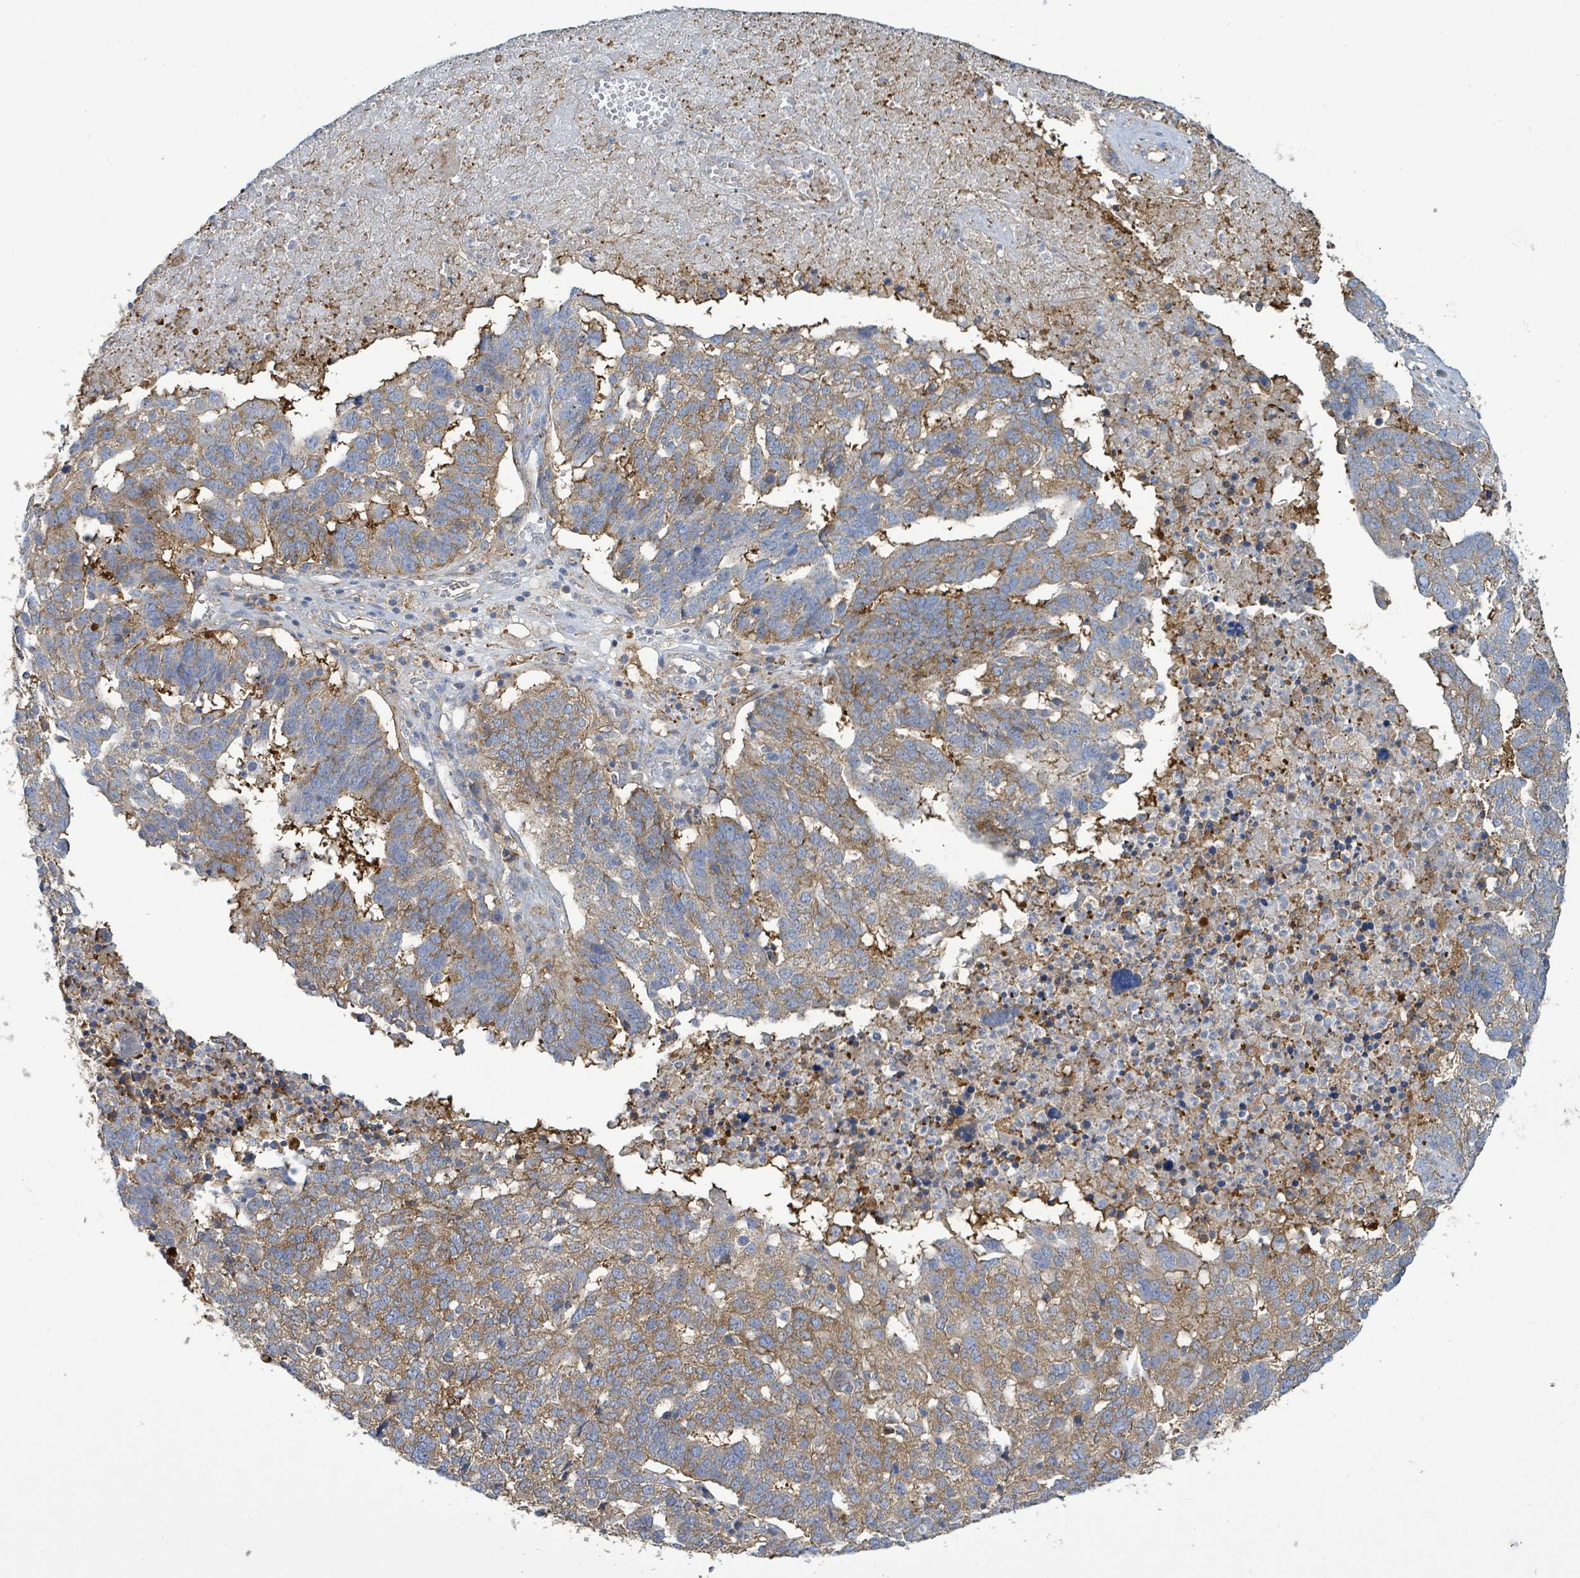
{"staining": {"intensity": "moderate", "quantity": ">75%", "location": "cytoplasmic/membranous"}, "tissue": "ovarian cancer", "cell_type": "Tumor cells", "image_type": "cancer", "snomed": [{"axis": "morphology", "description": "Cystadenocarcinoma, serous, NOS"}, {"axis": "topography", "description": "Ovary"}], "caption": "High-power microscopy captured an IHC micrograph of ovarian cancer, revealing moderate cytoplasmic/membranous expression in about >75% of tumor cells.", "gene": "EGFL7", "patient": {"sex": "female", "age": 59}}